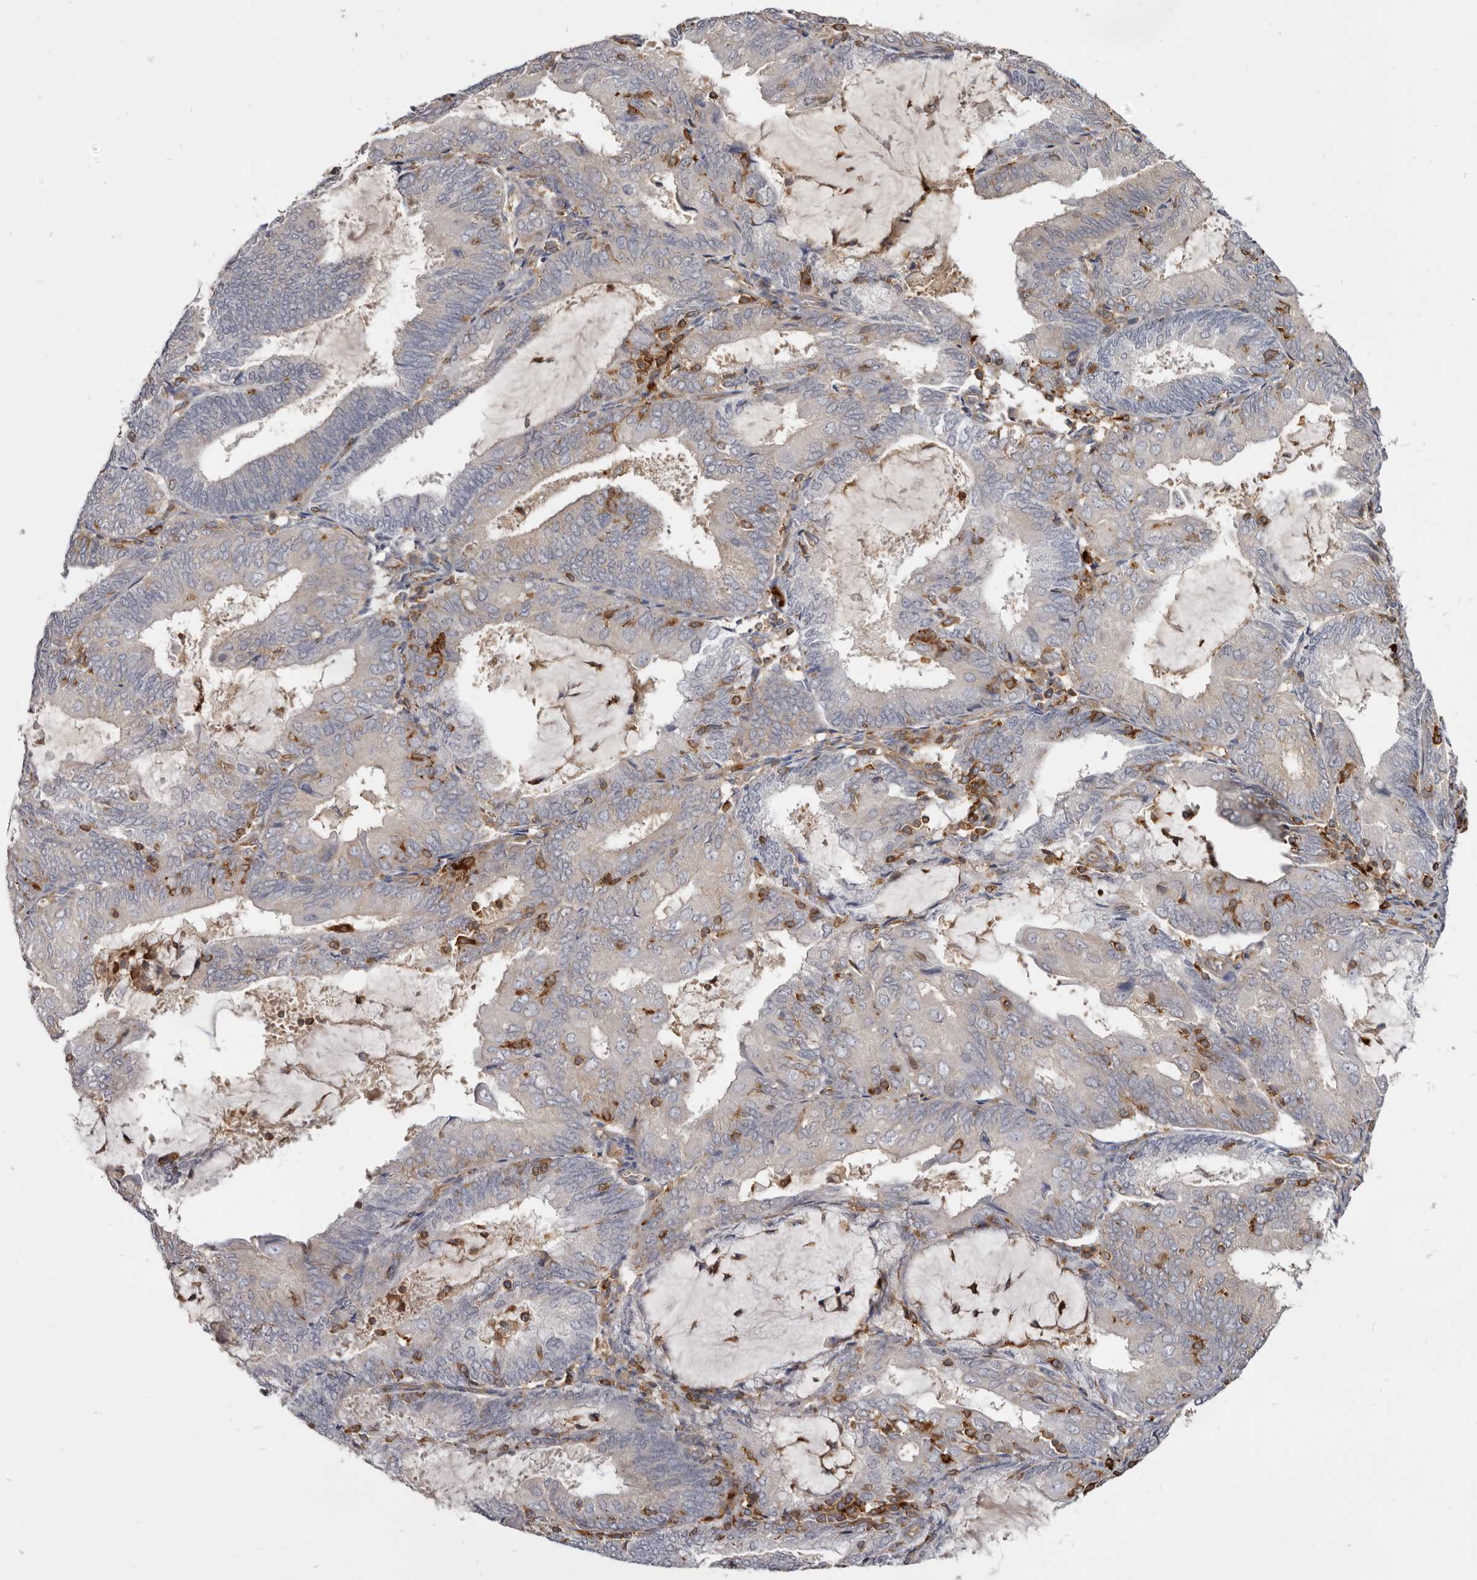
{"staining": {"intensity": "weak", "quantity": "<25%", "location": "cytoplasmic/membranous"}, "tissue": "endometrial cancer", "cell_type": "Tumor cells", "image_type": "cancer", "snomed": [{"axis": "morphology", "description": "Adenocarcinoma, NOS"}, {"axis": "topography", "description": "Endometrium"}], "caption": "Immunohistochemical staining of human endometrial cancer exhibits no significant staining in tumor cells.", "gene": "CBL", "patient": {"sex": "female", "age": 81}}